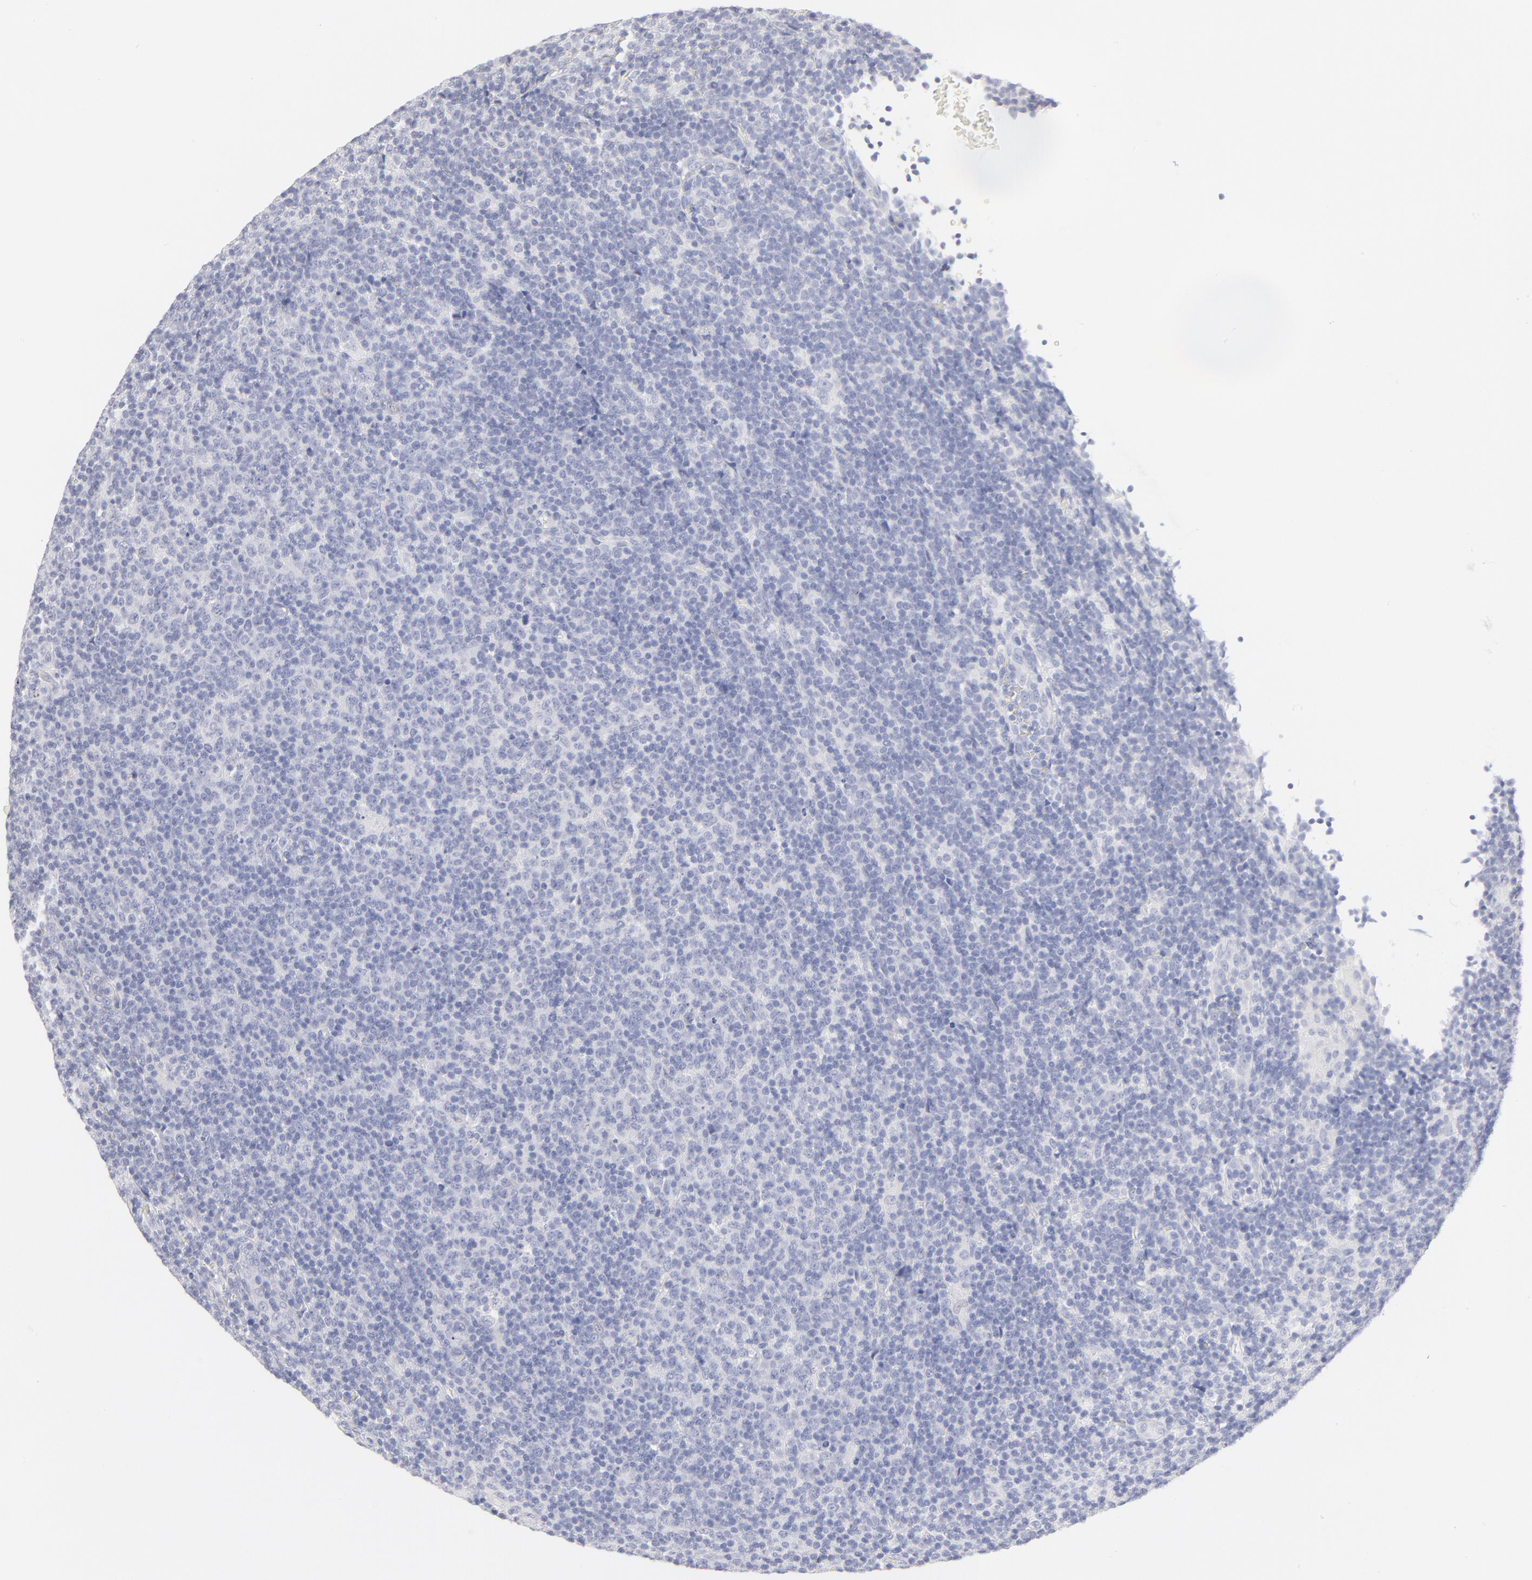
{"staining": {"intensity": "negative", "quantity": "none", "location": "none"}, "tissue": "lymphoma", "cell_type": "Tumor cells", "image_type": "cancer", "snomed": [{"axis": "morphology", "description": "Malignant lymphoma, non-Hodgkin's type, Low grade"}, {"axis": "topography", "description": "Lymph node"}], "caption": "Immunohistochemical staining of lymphoma demonstrates no significant expression in tumor cells. The staining is performed using DAB (3,3'-diaminobenzidine) brown chromogen with nuclei counter-stained in using hematoxylin.", "gene": "ELF3", "patient": {"sex": "male", "age": 70}}